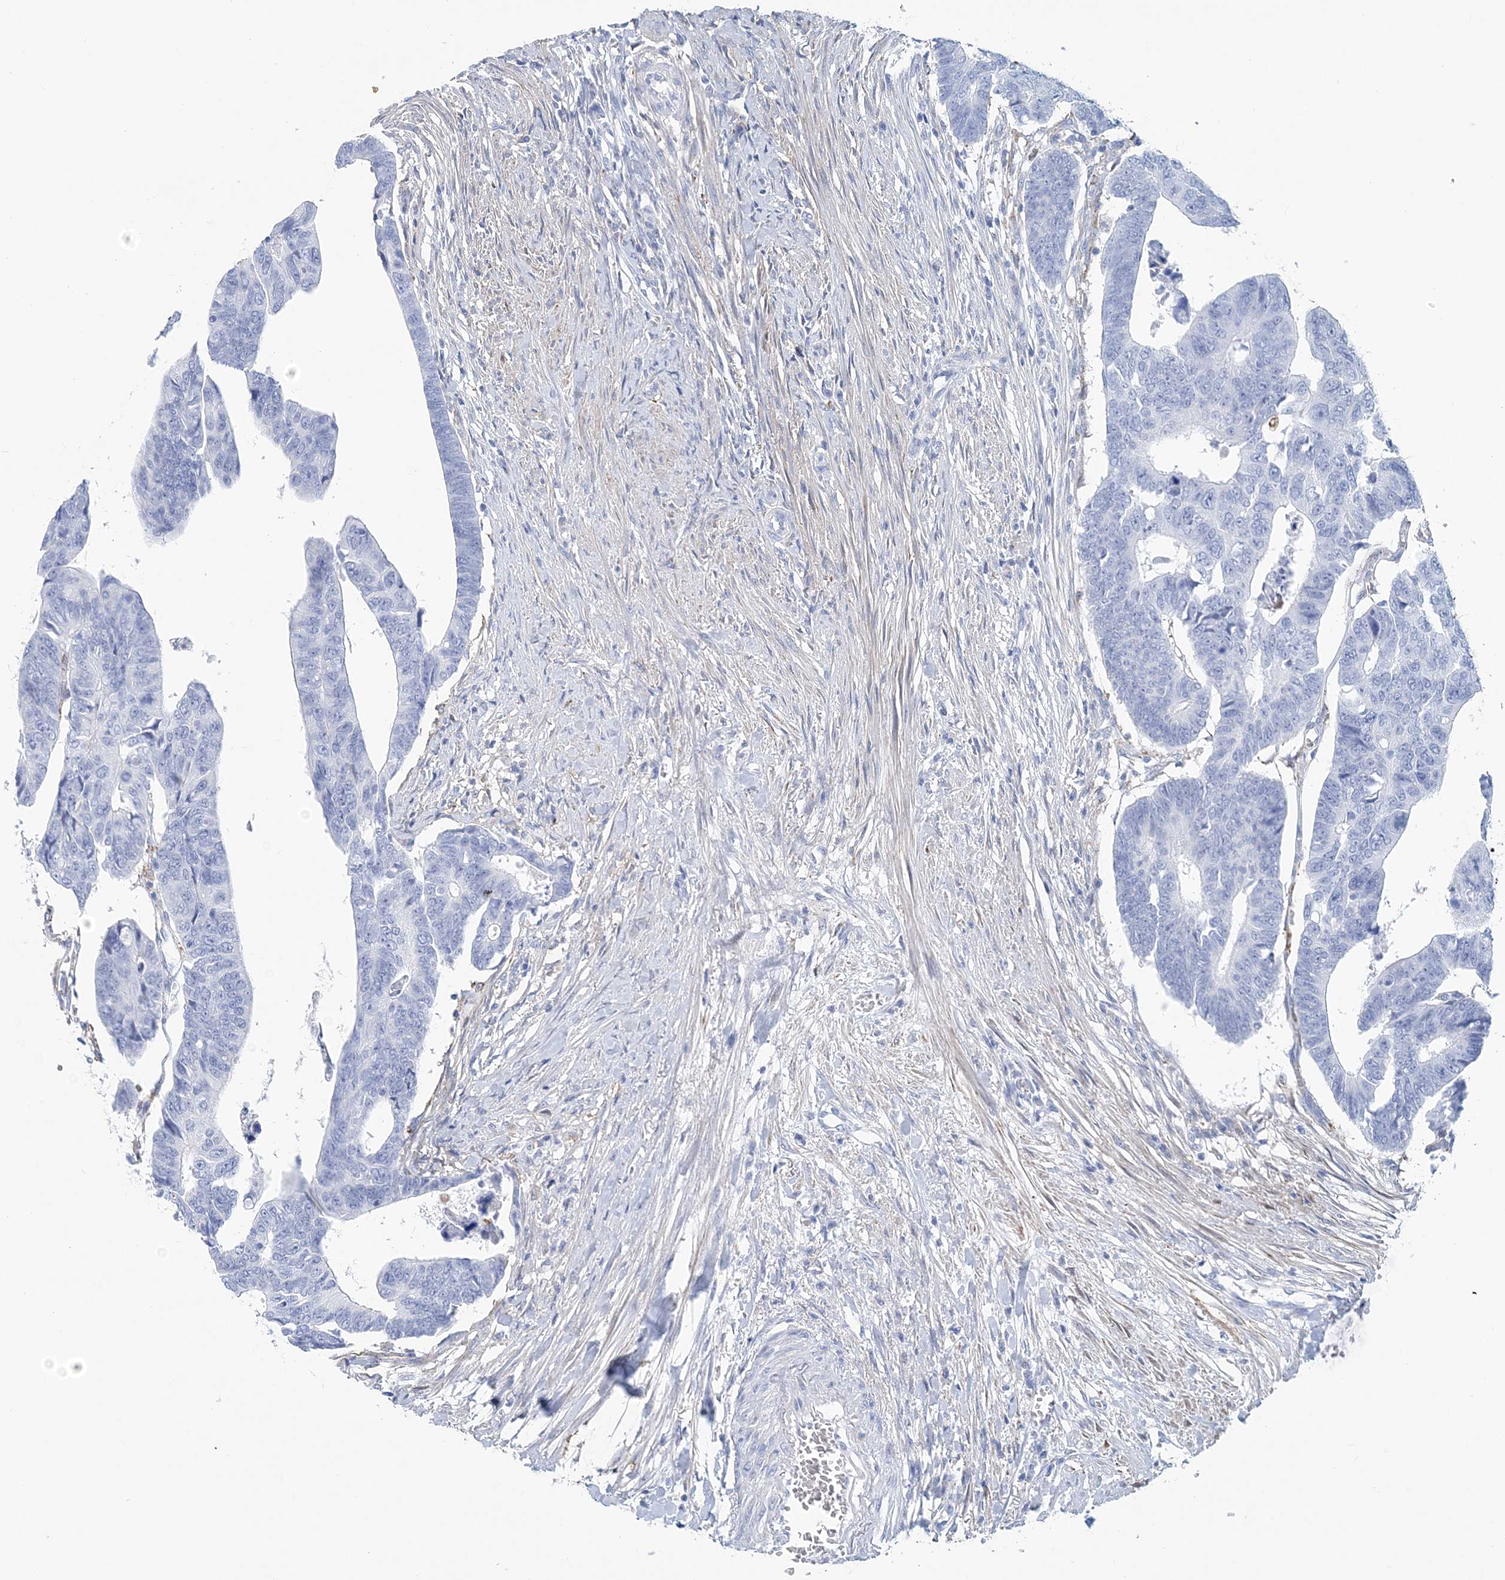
{"staining": {"intensity": "negative", "quantity": "none", "location": "none"}, "tissue": "colorectal cancer", "cell_type": "Tumor cells", "image_type": "cancer", "snomed": [{"axis": "morphology", "description": "Adenocarcinoma, NOS"}, {"axis": "topography", "description": "Rectum"}], "caption": "Adenocarcinoma (colorectal) was stained to show a protein in brown. There is no significant staining in tumor cells. (DAB immunohistochemistry visualized using brightfield microscopy, high magnification).", "gene": "NKX6-1", "patient": {"sex": "female", "age": 65}}